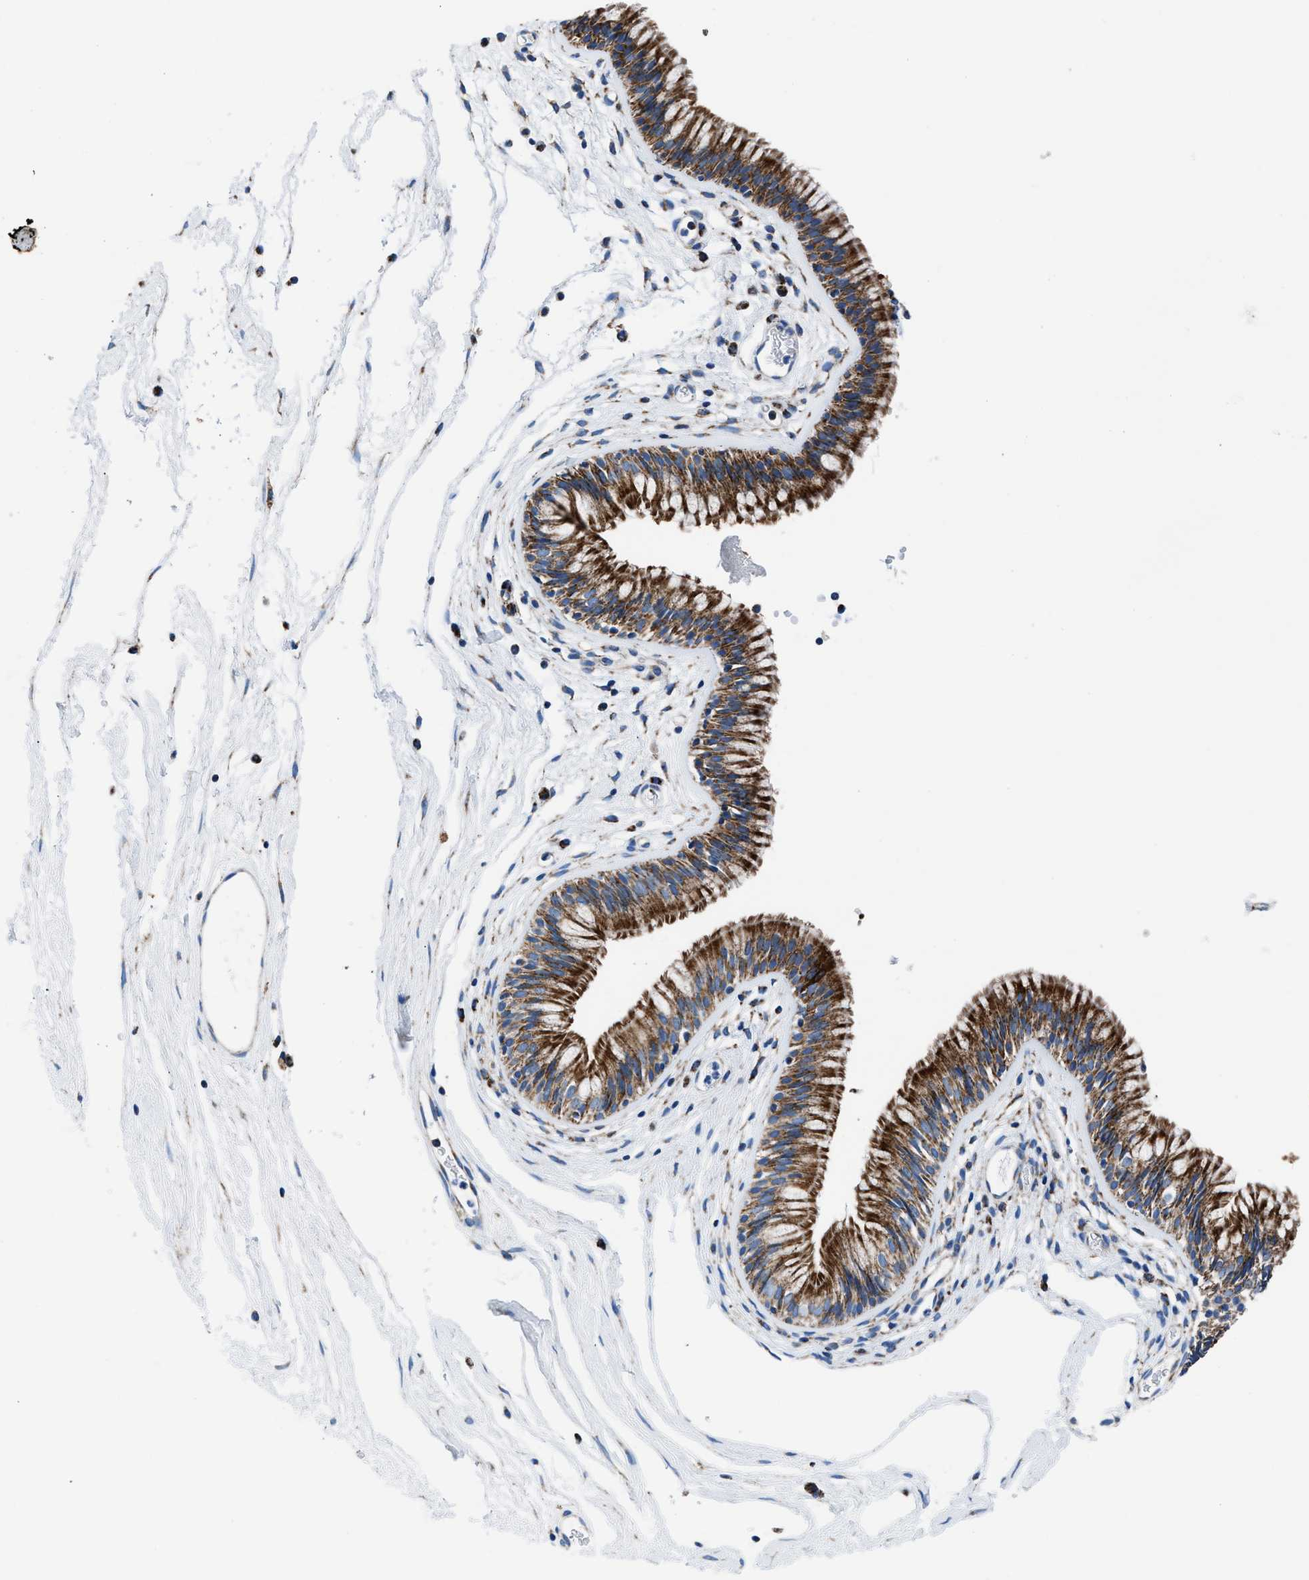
{"staining": {"intensity": "strong", "quantity": ">75%", "location": "cytoplasmic/membranous"}, "tissue": "nasopharynx", "cell_type": "Respiratory epithelial cells", "image_type": "normal", "snomed": [{"axis": "morphology", "description": "Normal tissue, NOS"}, {"axis": "morphology", "description": "Inflammation, NOS"}, {"axis": "topography", "description": "Nasopharynx"}], "caption": "Immunohistochemistry (IHC) histopathology image of unremarkable nasopharynx: nasopharynx stained using IHC reveals high levels of strong protein expression localized specifically in the cytoplasmic/membranous of respiratory epithelial cells, appearing as a cytoplasmic/membranous brown color.", "gene": "ZDHHC3", "patient": {"sex": "male", "age": 48}}